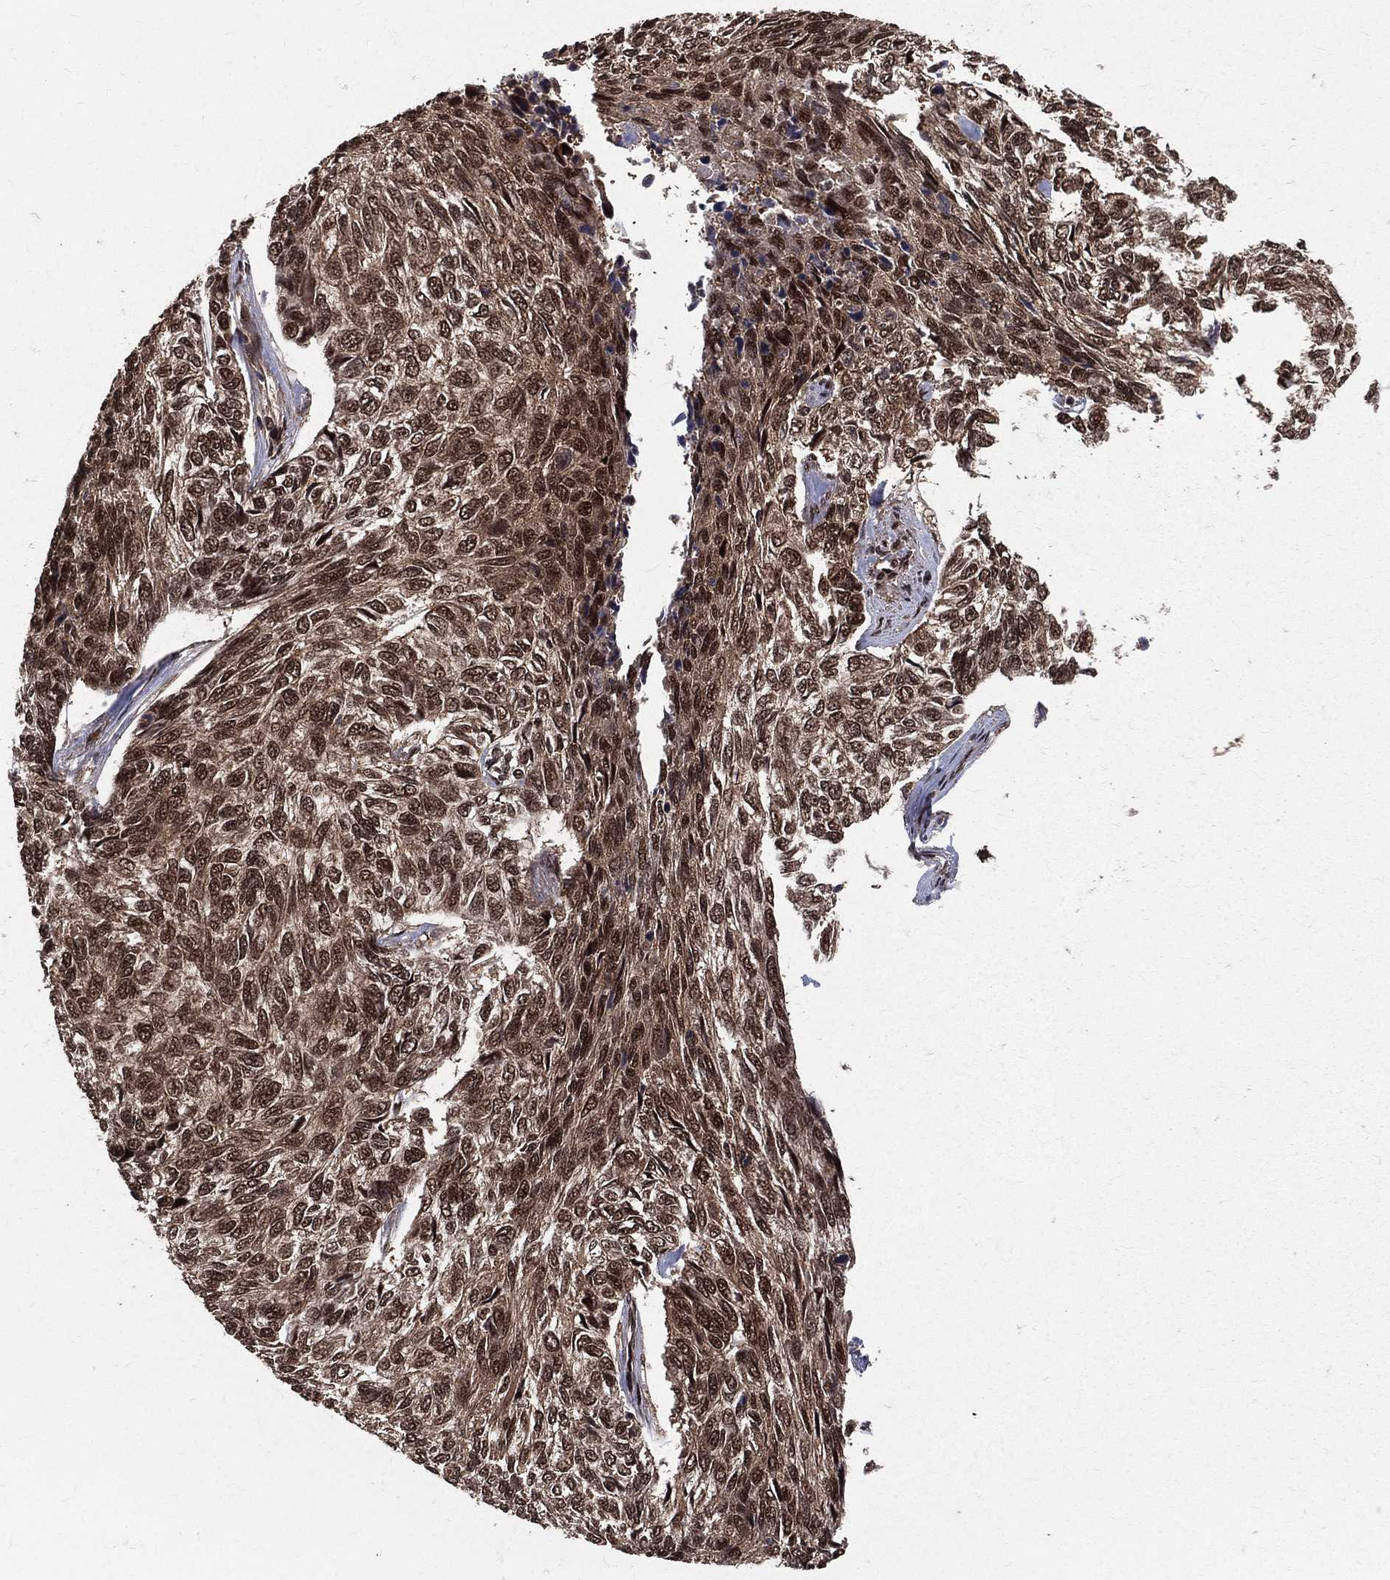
{"staining": {"intensity": "moderate", "quantity": ">75%", "location": "cytoplasmic/membranous,nuclear"}, "tissue": "skin cancer", "cell_type": "Tumor cells", "image_type": "cancer", "snomed": [{"axis": "morphology", "description": "Basal cell carcinoma"}, {"axis": "topography", "description": "Skin"}], "caption": "This is a micrograph of IHC staining of basal cell carcinoma (skin), which shows moderate staining in the cytoplasmic/membranous and nuclear of tumor cells.", "gene": "COPS4", "patient": {"sex": "female", "age": 65}}